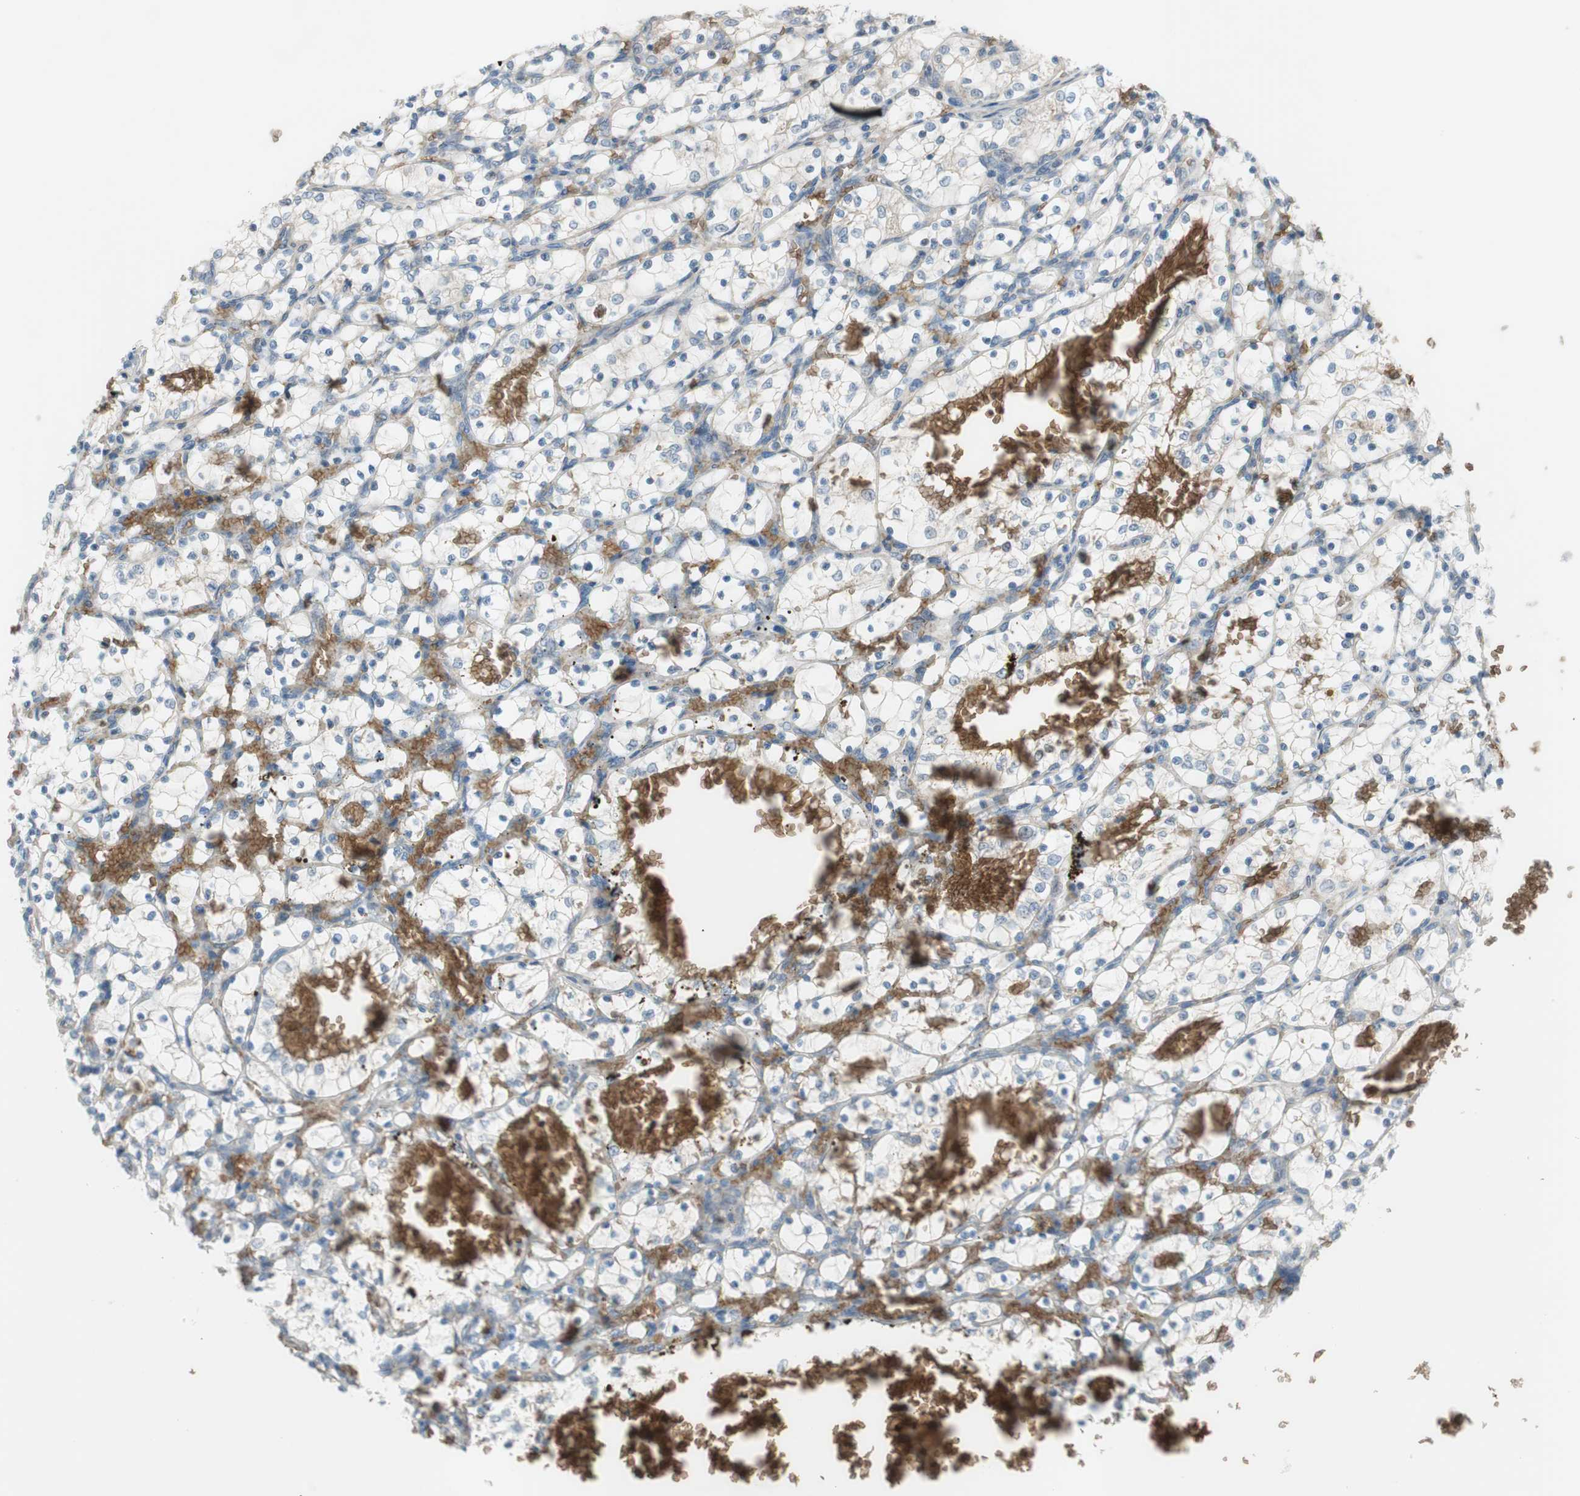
{"staining": {"intensity": "negative", "quantity": "none", "location": "none"}, "tissue": "renal cancer", "cell_type": "Tumor cells", "image_type": "cancer", "snomed": [{"axis": "morphology", "description": "Adenocarcinoma, NOS"}, {"axis": "topography", "description": "Kidney"}], "caption": "Immunohistochemistry (IHC) of human renal cancer reveals no expression in tumor cells. Nuclei are stained in blue.", "gene": "GYPC", "patient": {"sex": "female", "age": 69}}